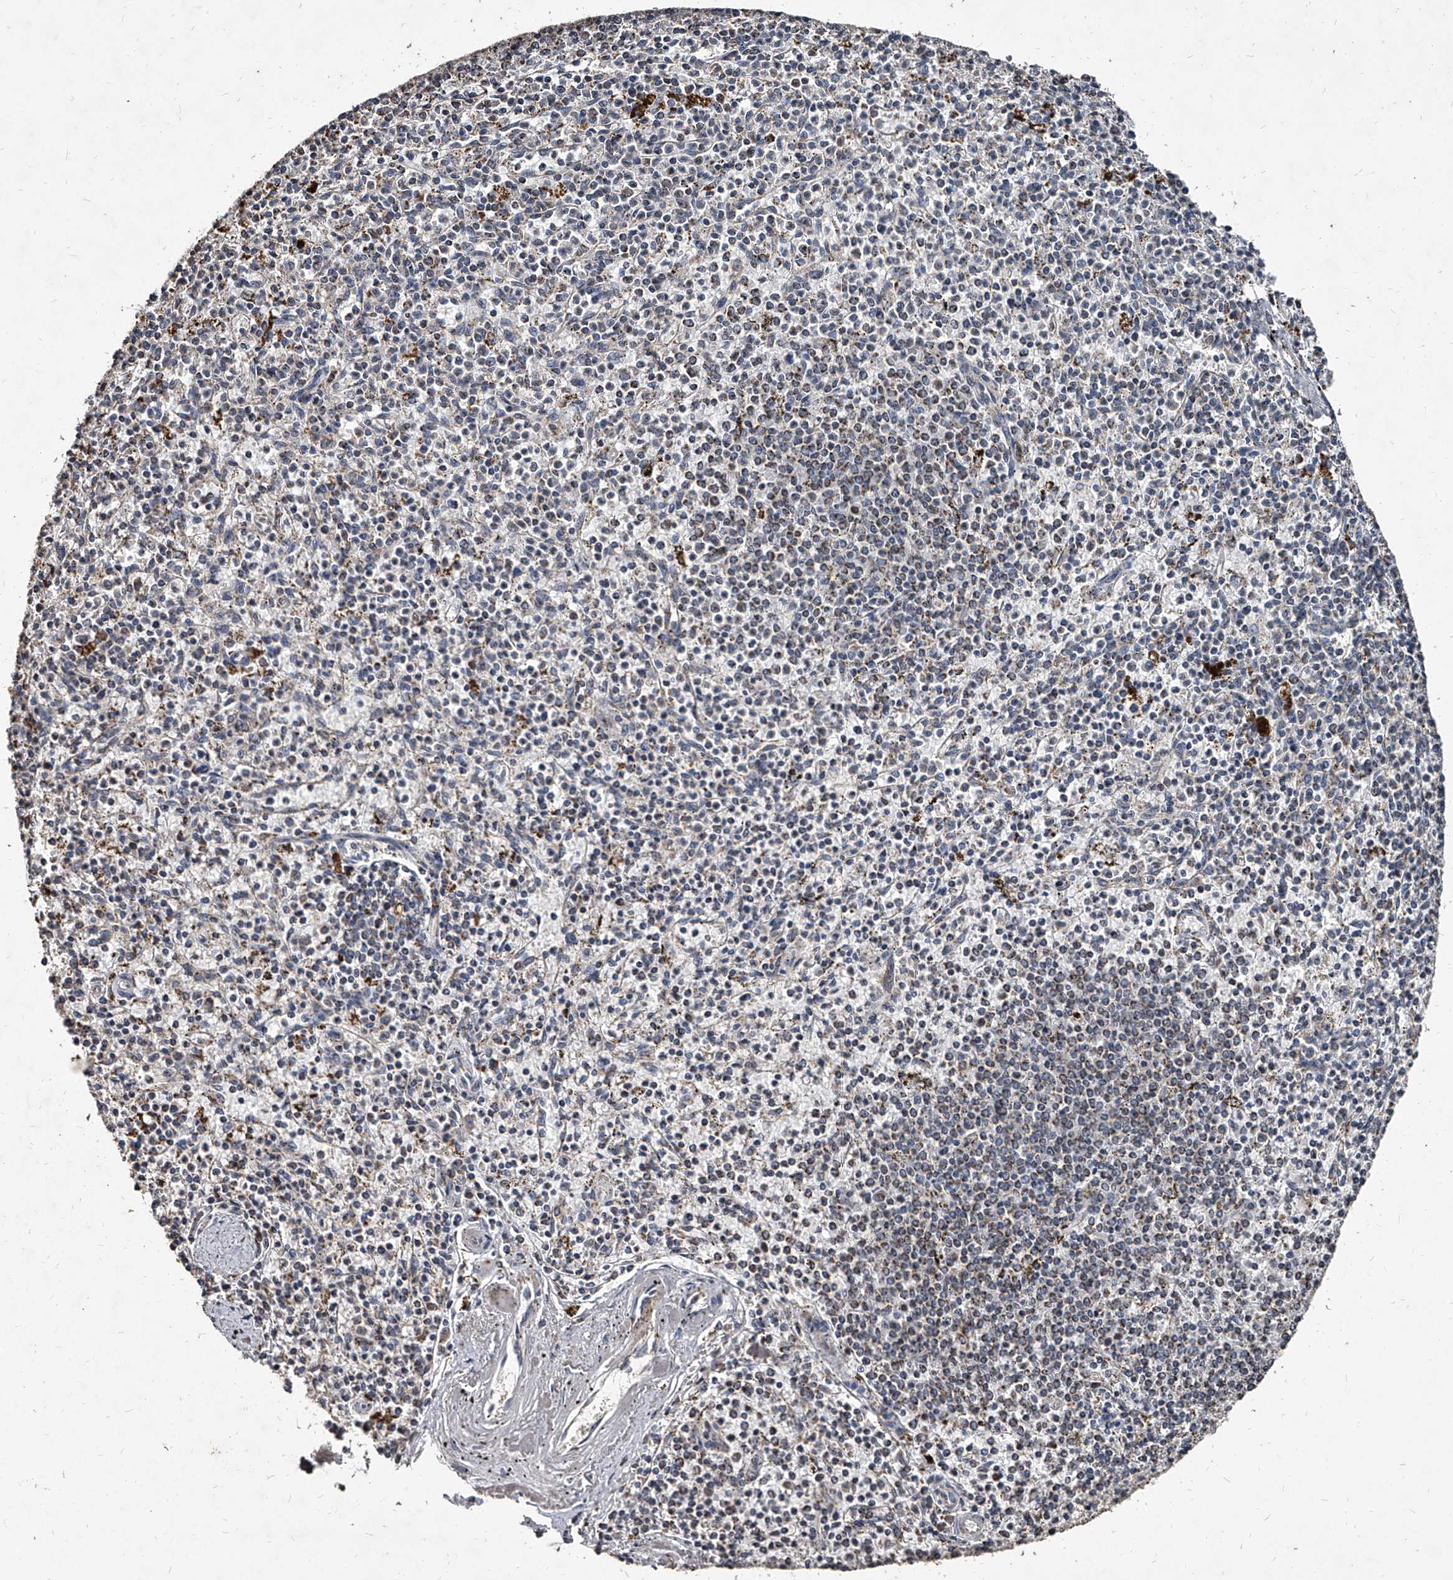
{"staining": {"intensity": "weak", "quantity": "<25%", "location": "cytoplasmic/membranous"}, "tissue": "spleen", "cell_type": "Cells in red pulp", "image_type": "normal", "snomed": [{"axis": "morphology", "description": "Normal tissue, NOS"}, {"axis": "topography", "description": "Spleen"}], "caption": "An immunohistochemistry photomicrograph of benign spleen is shown. There is no staining in cells in red pulp of spleen. Nuclei are stained in blue.", "gene": "GPR183", "patient": {"sex": "male", "age": 72}}